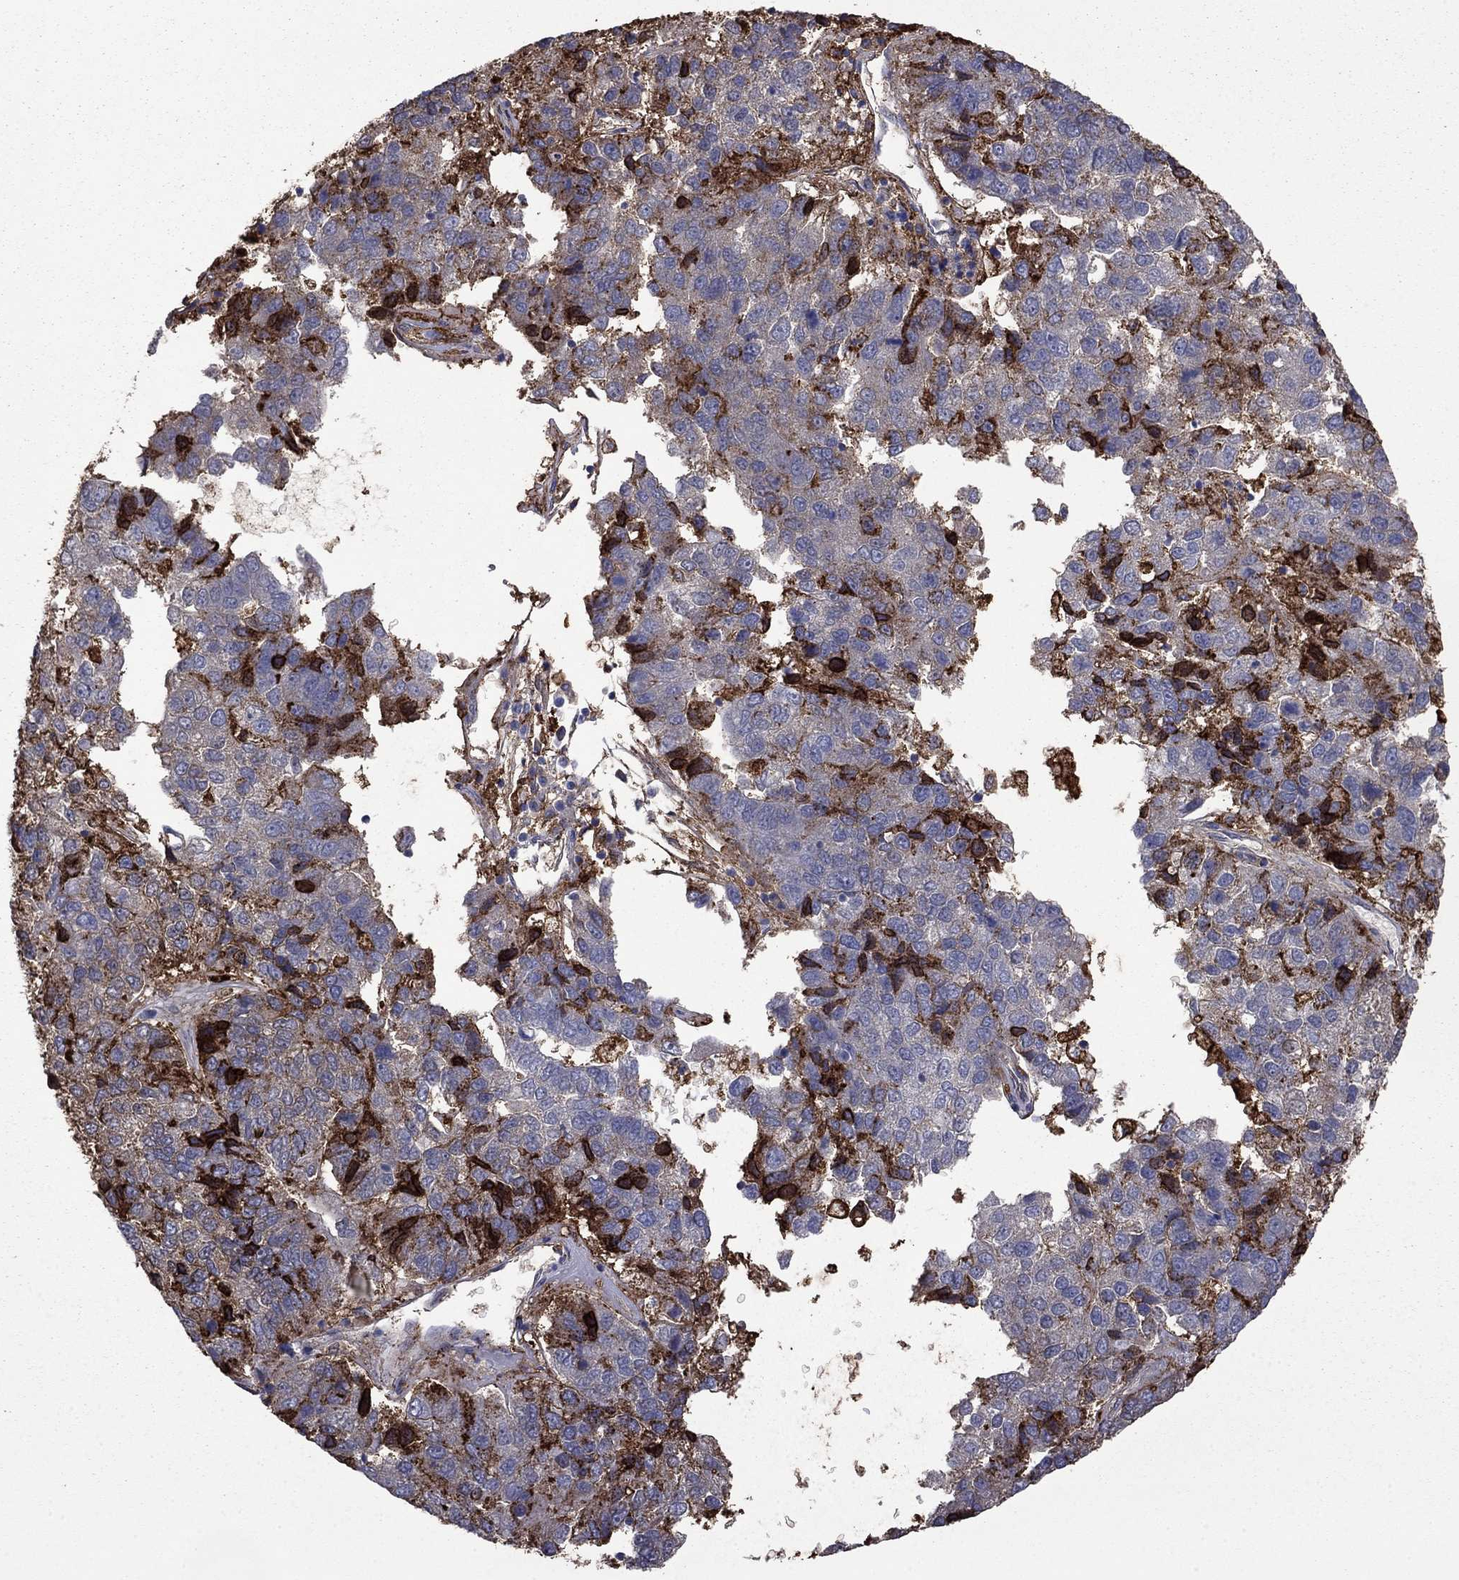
{"staining": {"intensity": "strong", "quantity": "<25%", "location": "cytoplasmic/membranous"}, "tissue": "pancreatic cancer", "cell_type": "Tumor cells", "image_type": "cancer", "snomed": [{"axis": "morphology", "description": "Adenocarcinoma, NOS"}, {"axis": "topography", "description": "Pancreas"}], "caption": "Tumor cells reveal strong cytoplasmic/membranous expression in approximately <25% of cells in pancreatic adenocarcinoma.", "gene": "PLAU", "patient": {"sex": "female", "age": 61}}